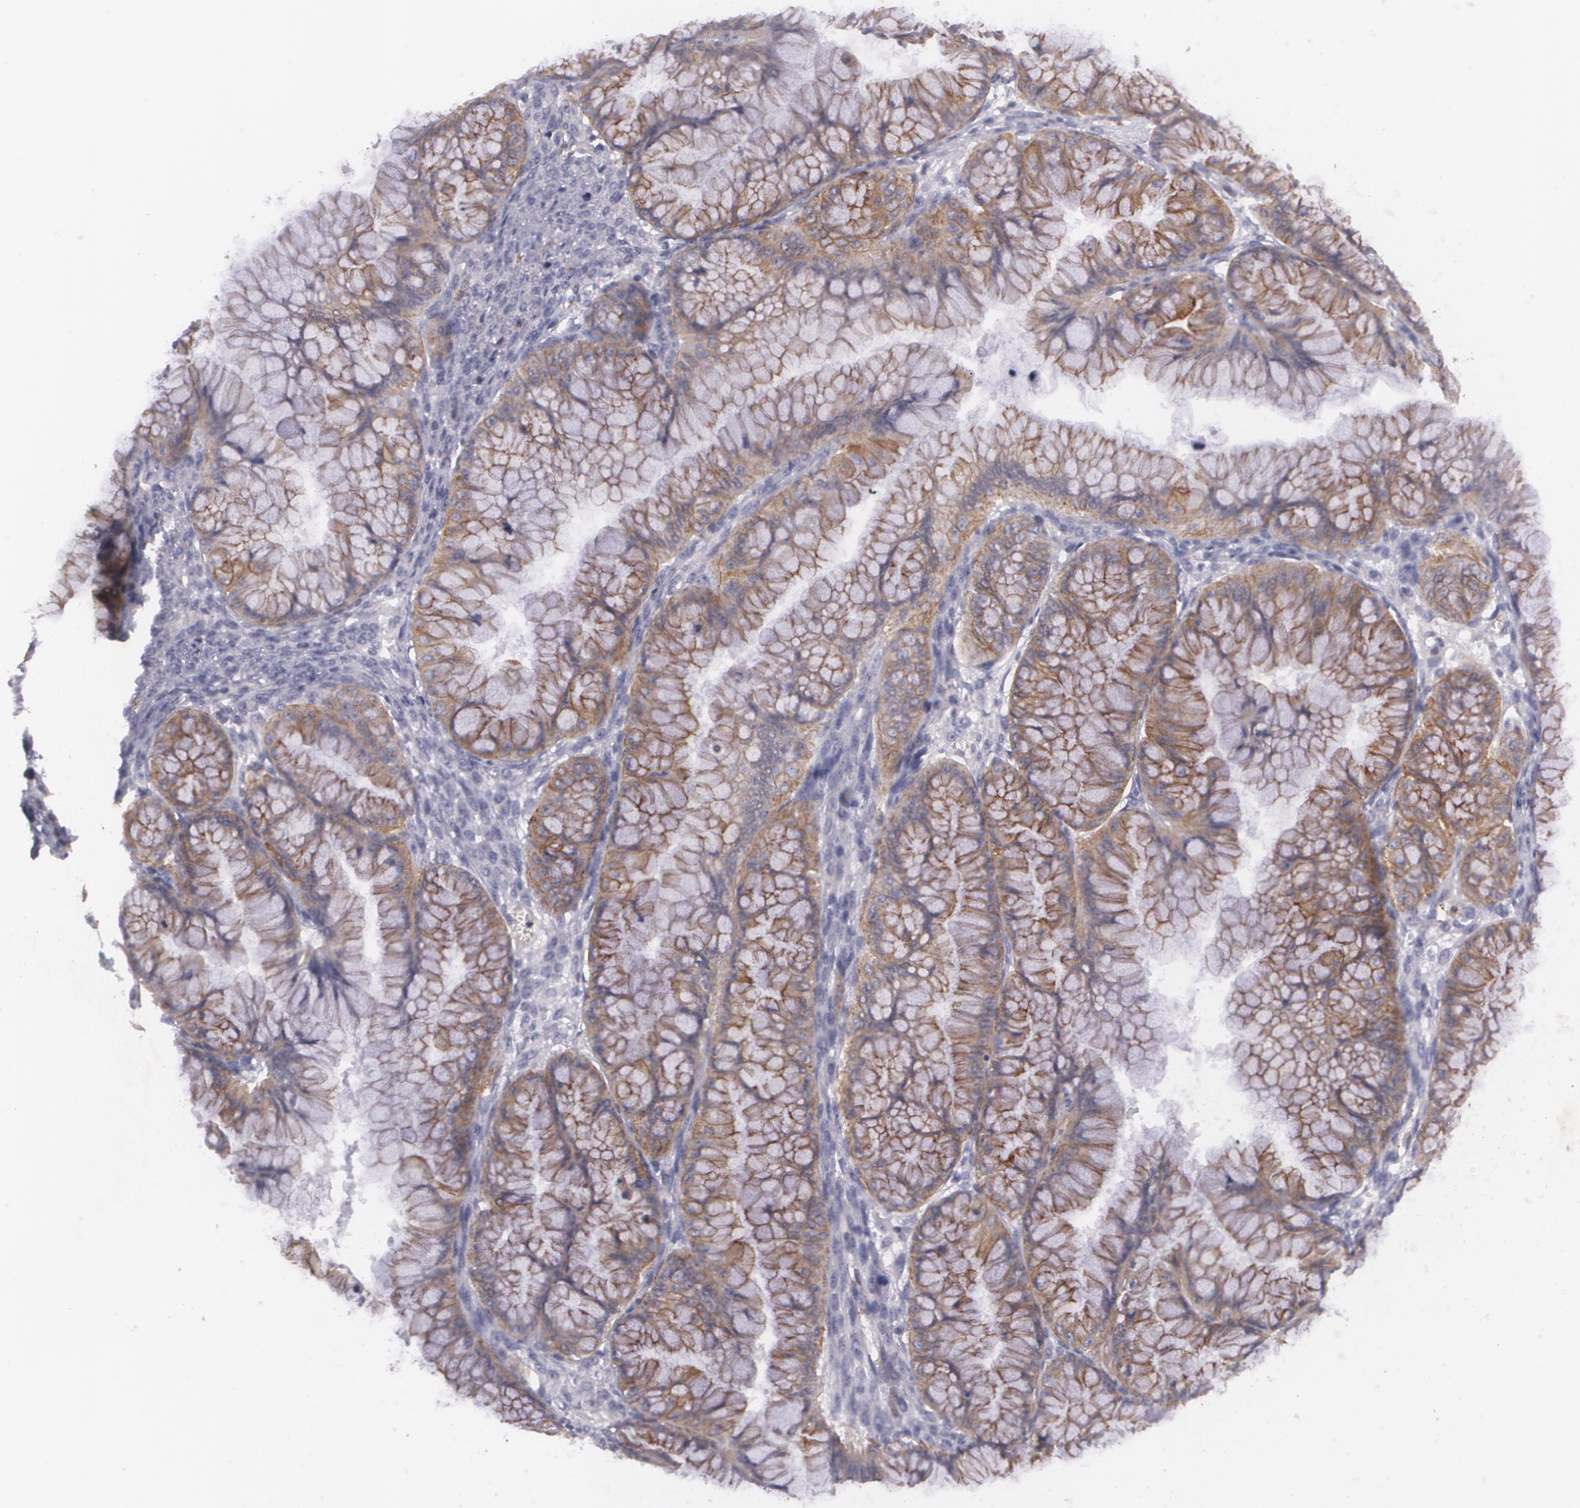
{"staining": {"intensity": "moderate", "quantity": ">75%", "location": "cytoplasmic/membranous"}, "tissue": "ovarian cancer", "cell_type": "Tumor cells", "image_type": "cancer", "snomed": [{"axis": "morphology", "description": "Cystadenocarcinoma, mucinous, NOS"}, {"axis": "topography", "description": "Ovary"}], "caption": "A brown stain shows moderate cytoplasmic/membranous staining of a protein in mucinous cystadenocarcinoma (ovarian) tumor cells.", "gene": "KCNA4", "patient": {"sex": "female", "age": 63}}